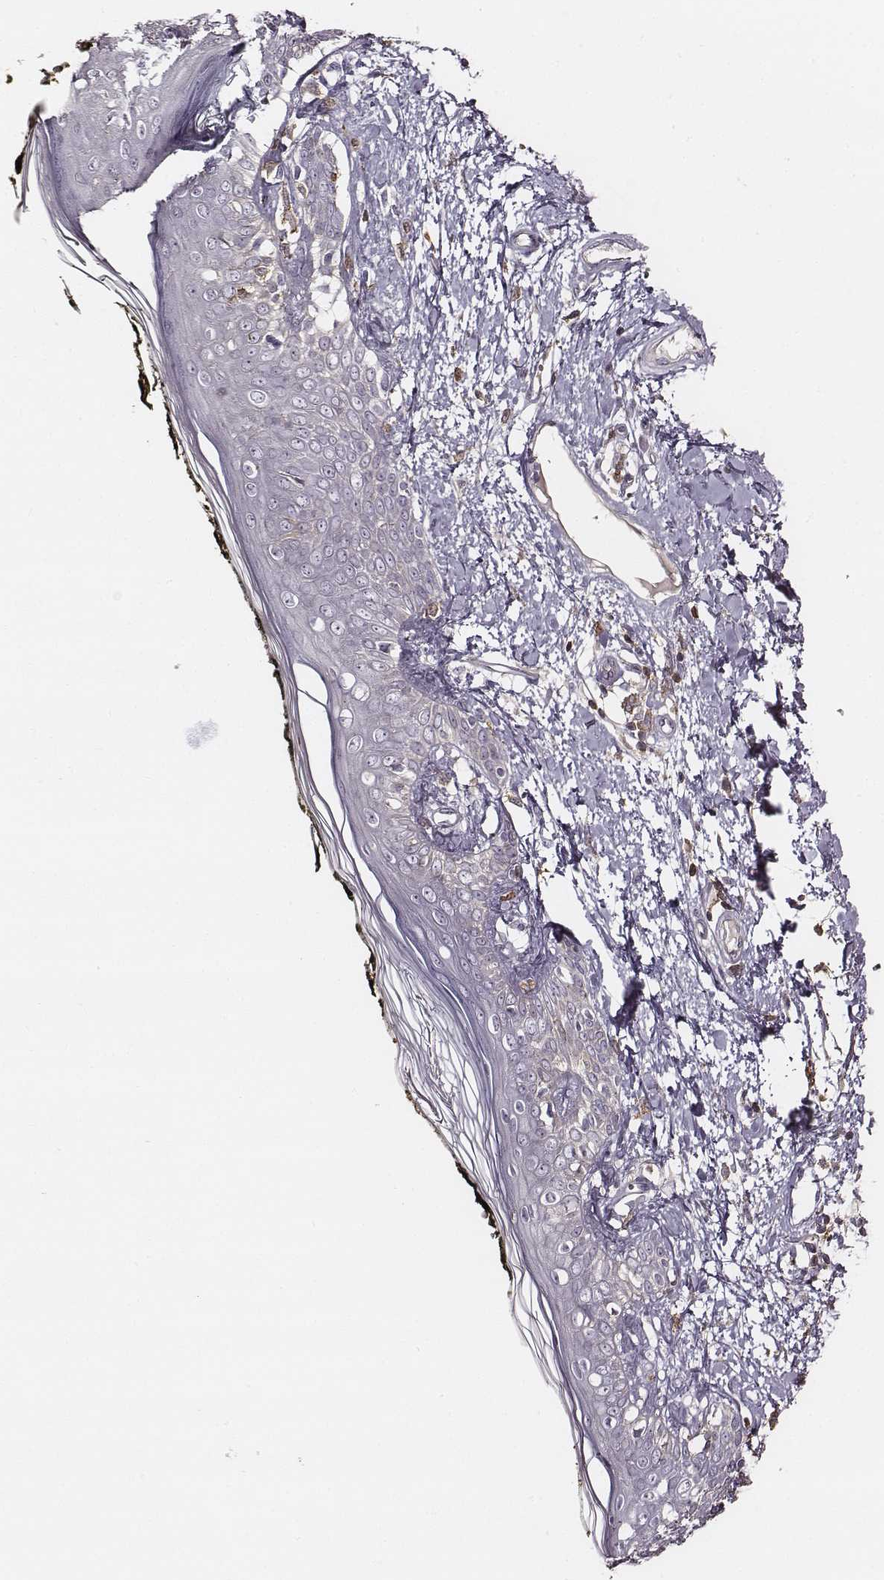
{"staining": {"intensity": "negative", "quantity": "none", "location": "none"}, "tissue": "skin", "cell_type": "Fibroblasts", "image_type": "normal", "snomed": [{"axis": "morphology", "description": "Normal tissue, NOS"}, {"axis": "topography", "description": "Skin"}], "caption": "Immunohistochemistry histopathology image of unremarkable skin: human skin stained with DAB reveals no significant protein positivity in fibroblasts.", "gene": "ZYX", "patient": {"sex": "male", "age": 76}}